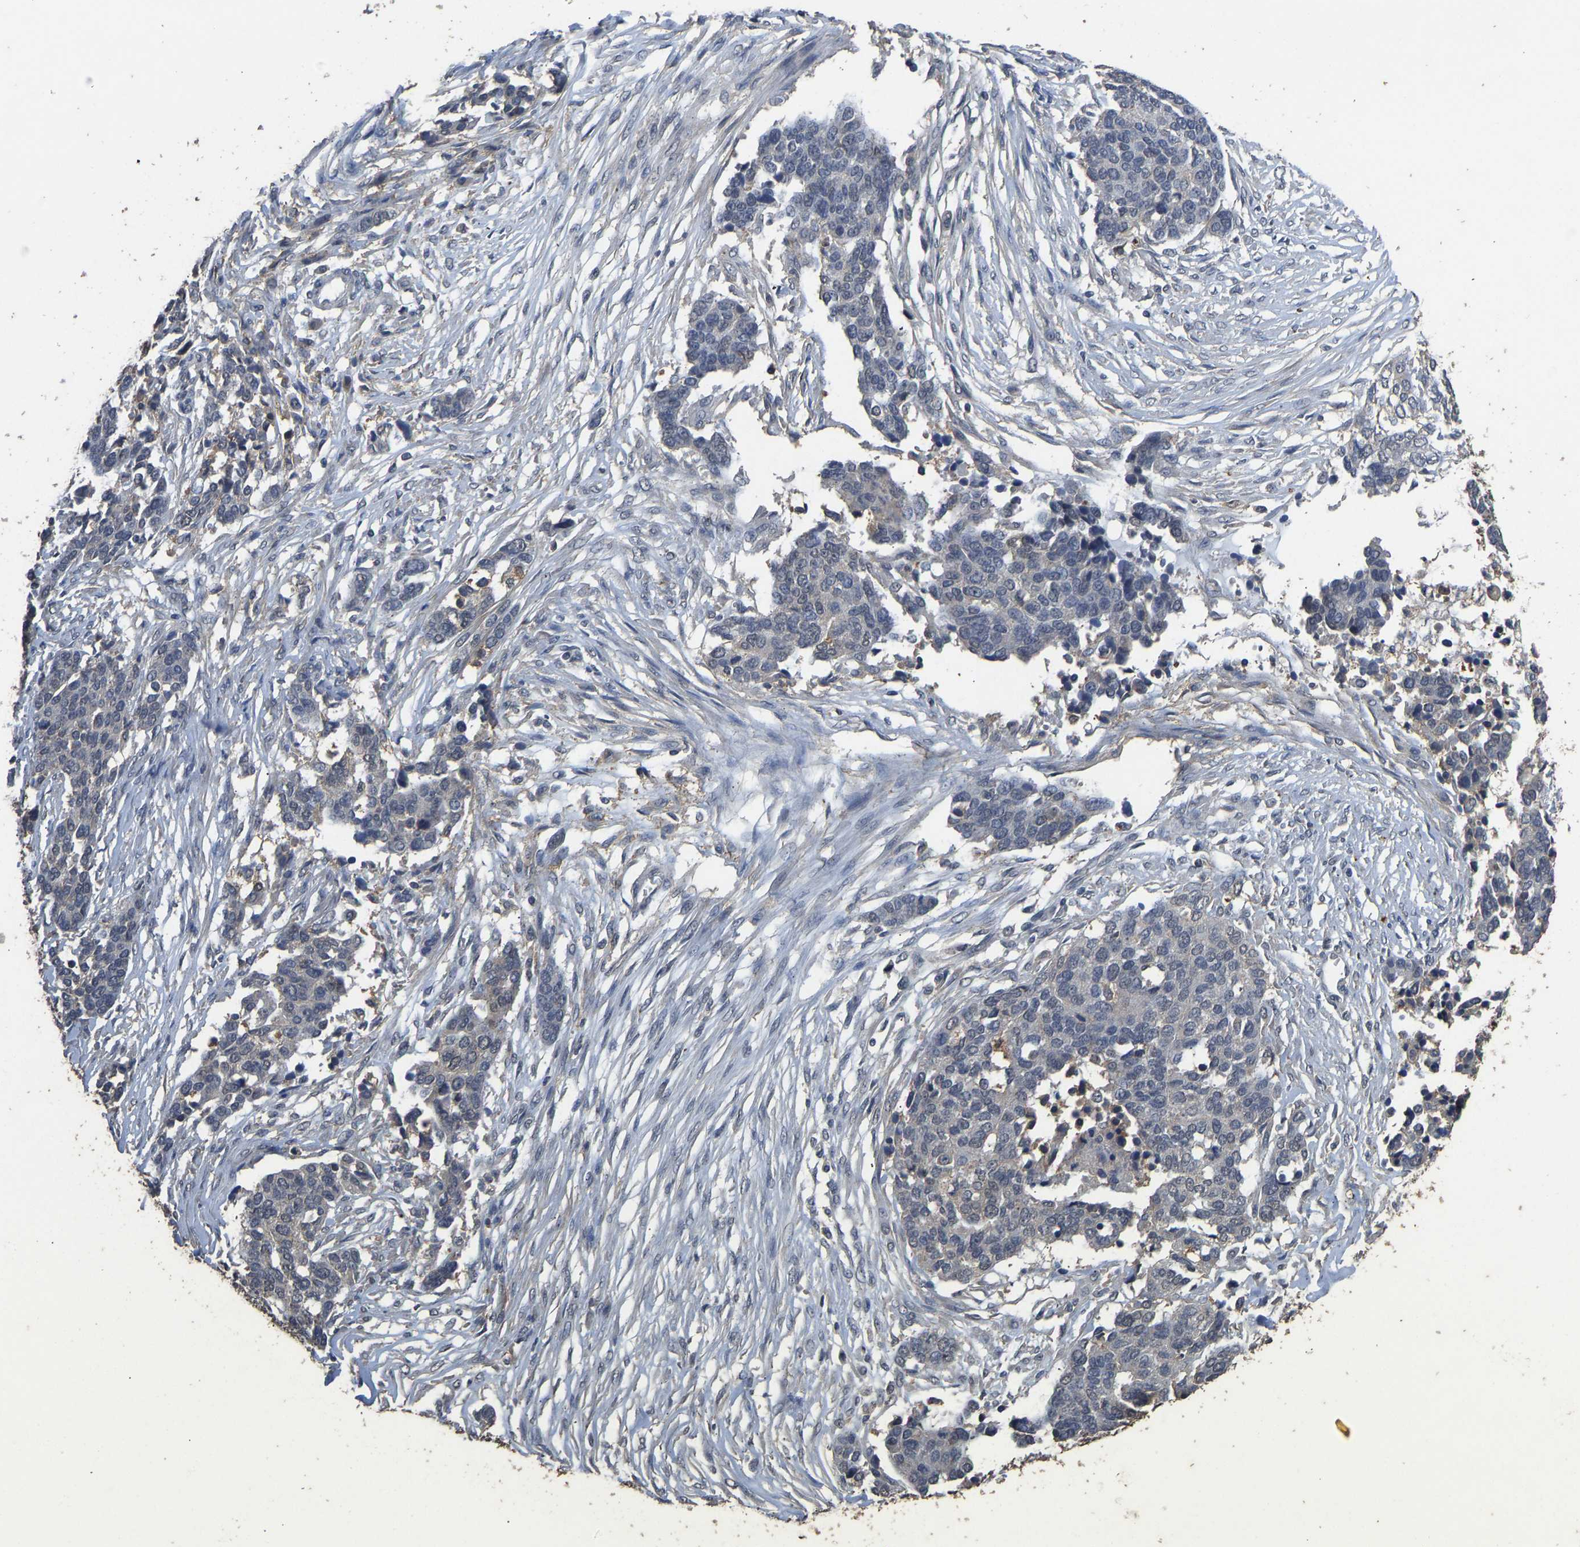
{"staining": {"intensity": "negative", "quantity": "none", "location": "none"}, "tissue": "ovarian cancer", "cell_type": "Tumor cells", "image_type": "cancer", "snomed": [{"axis": "morphology", "description": "Cystadenocarcinoma, serous, NOS"}, {"axis": "topography", "description": "Ovary"}], "caption": "DAB immunohistochemical staining of human serous cystadenocarcinoma (ovarian) demonstrates no significant positivity in tumor cells.", "gene": "CIDEC", "patient": {"sex": "female", "age": 44}}